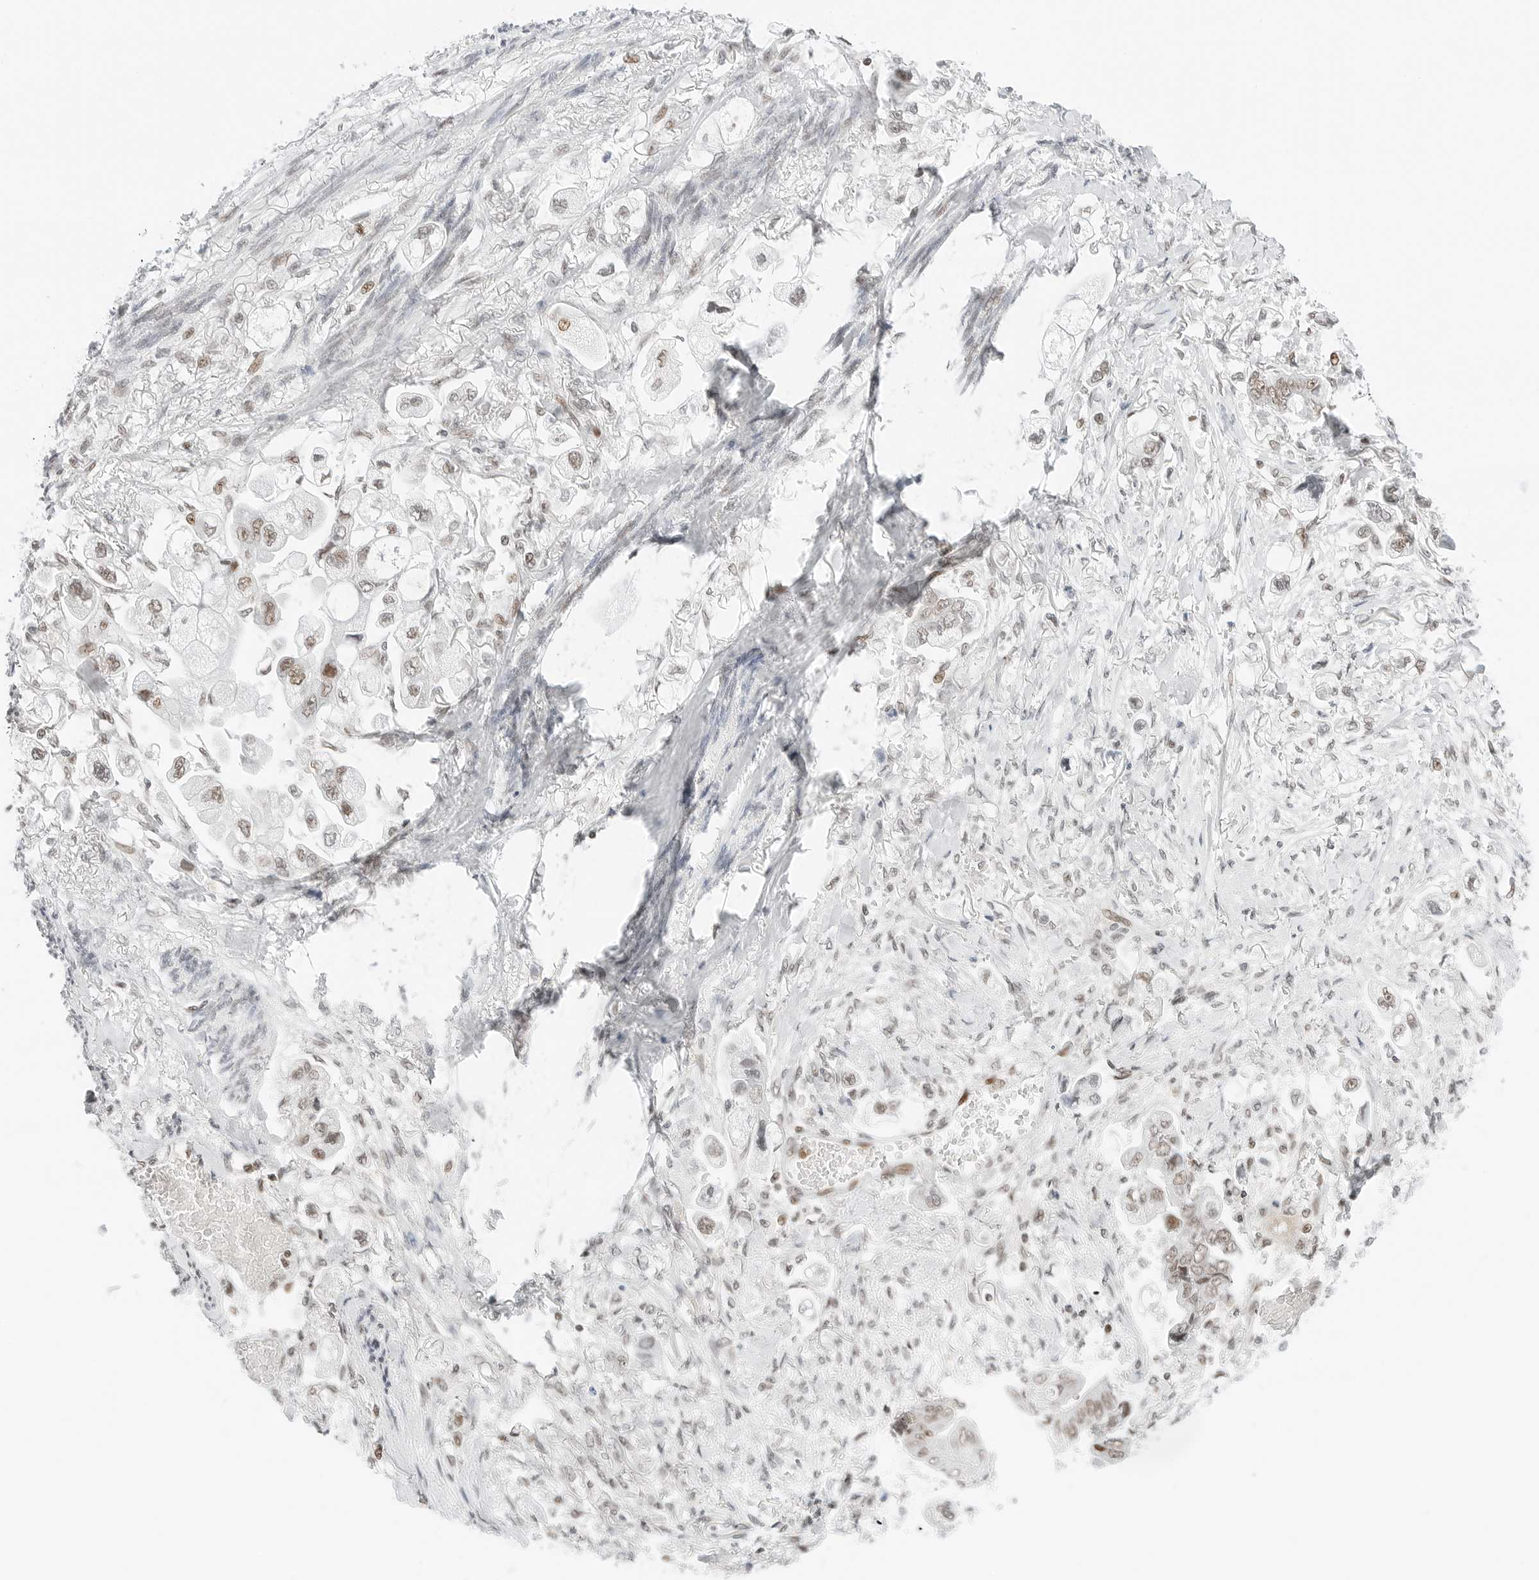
{"staining": {"intensity": "weak", "quantity": ">75%", "location": "nuclear"}, "tissue": "stomach cancer", "cell_type": "Tumor cells", "image_type": "cancer", "snomed": [{"axis": "morphology", "description": "Adenocarcinoma, NOS"}, {"axis": "topography", "description": "Stomach"}], "caption": "IHC micrograph of neoplastic tissue: stomach cancer stained using IHC displays low levels of weak protein expression localized specifically in the nuclear of tumor cells, appearing as a nuclear brown color.", "gene": "CRTC2", "patient": {"sex": "male", "age": 62}}